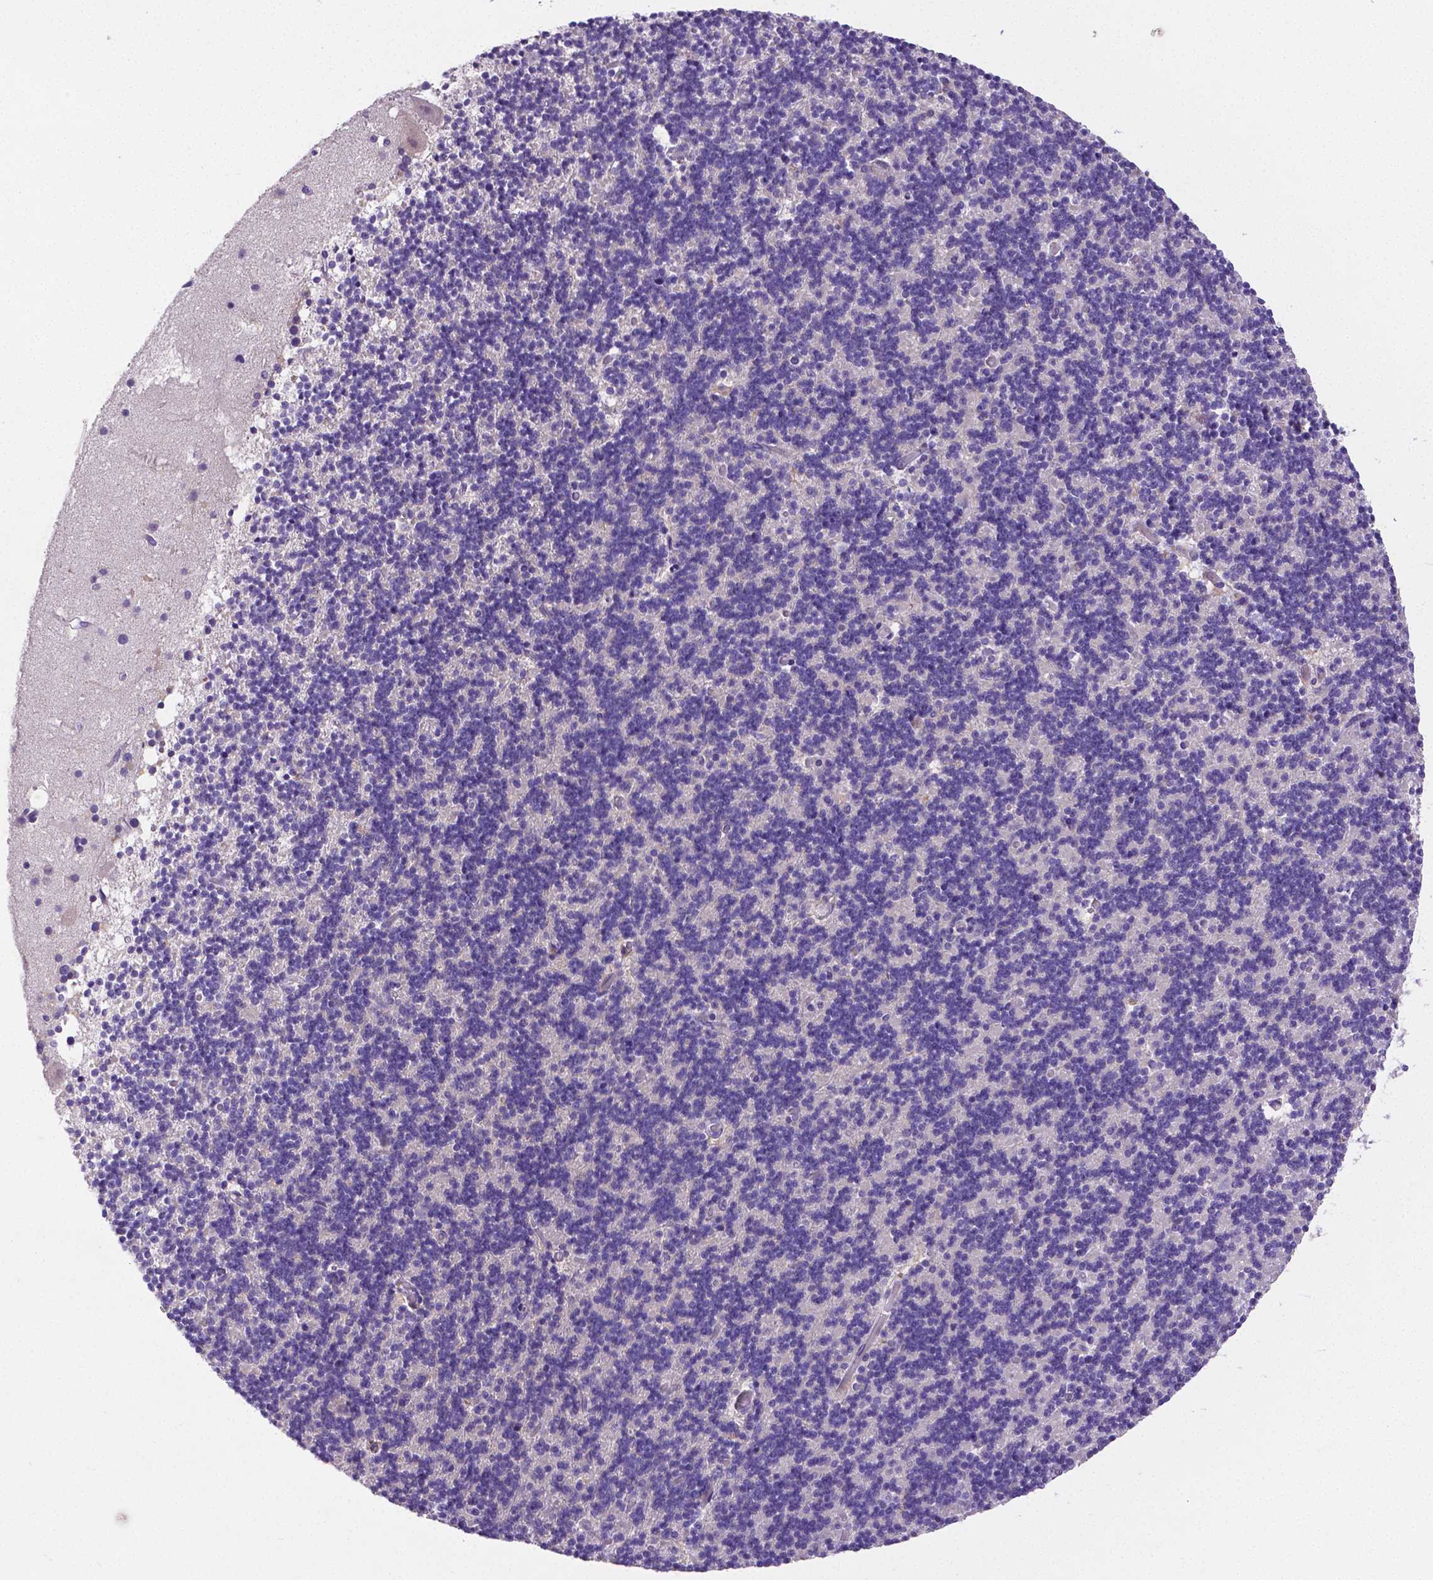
{"staining": {"intensity": "negative", "quantity": "none", "location": "none"}, "tissue": "cerebellum", "cell_type": "Cells in granular layer", "image_type": "normal", "snomed": [{"axis": "morphology", "description": "Normal tissue, NOS"}, {"axis": "topography", "description": "Cerebellum"}], "caption": "Immunohistochemical staining of normal human cerebellum demonstrates no significant positivity in cells in granular layer. (Stains: DAB (3,3'-diaminobenzidine) immunohistochemistry (IHC) with hematoxylin counter stain, Microscopy: brightfield microscopy at high magnification).", "gene": "CD4", "patient": {"sex": "male", "age": 70}}